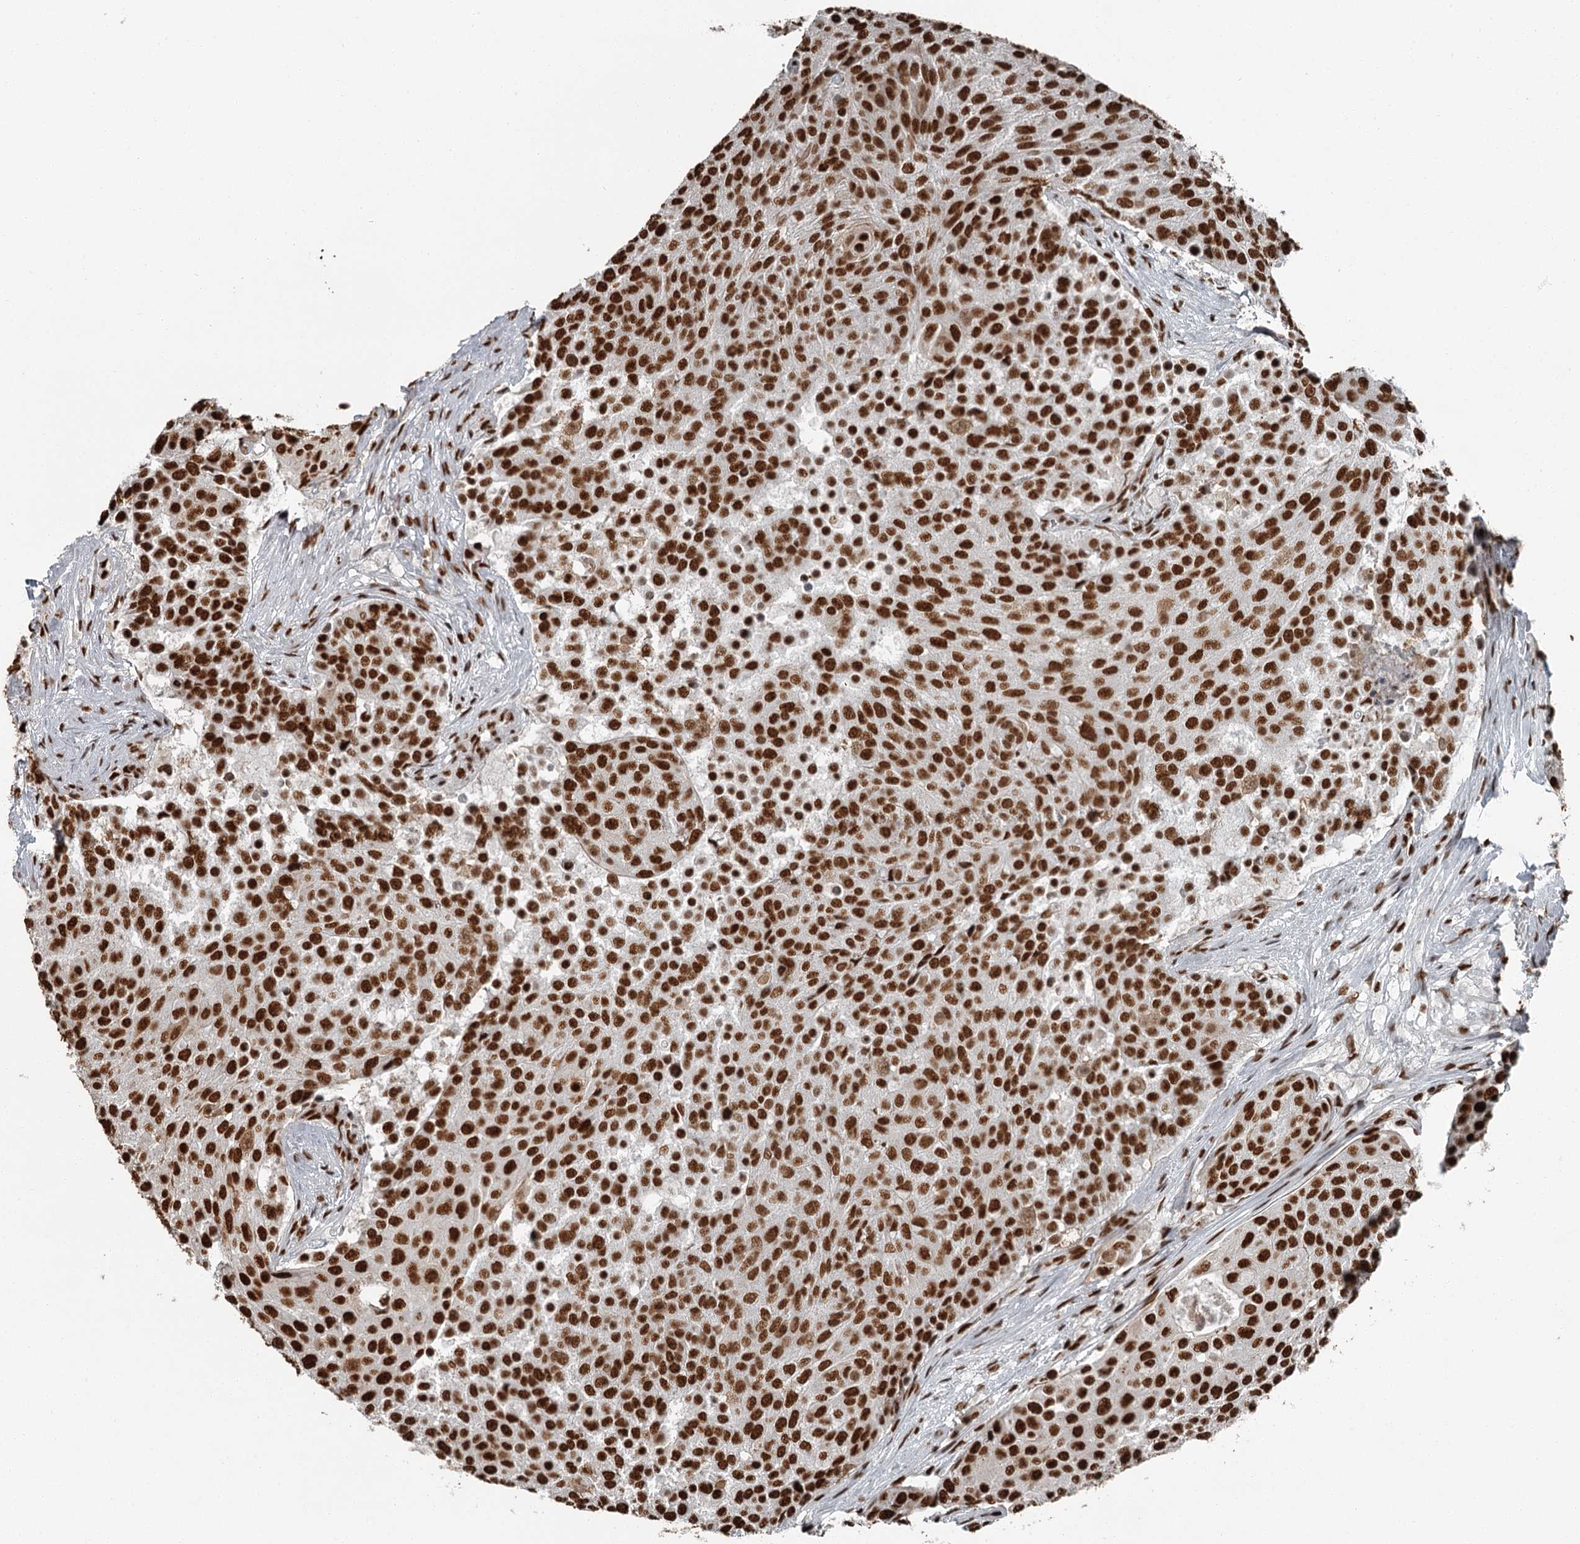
{"staining": {"intensity": "strong", "quantity": ">75%", "location": "nuclear"}, "tissue": "urothelial cancer", "cell_type": "Tumor cells", "image_type": "cancer", "snomed": [{"axis": "morphology", "description": "Urothelial carcinoma, High grade"}, {"axis": "topography", "description": "Urinary bladder"}], "caption": "Urothelial cancer stained for a protein demonstrates strong nuclear positivity in tumor cells.", "gene": "RBBP7", "patient": {"sex": "female", "age": 63}}